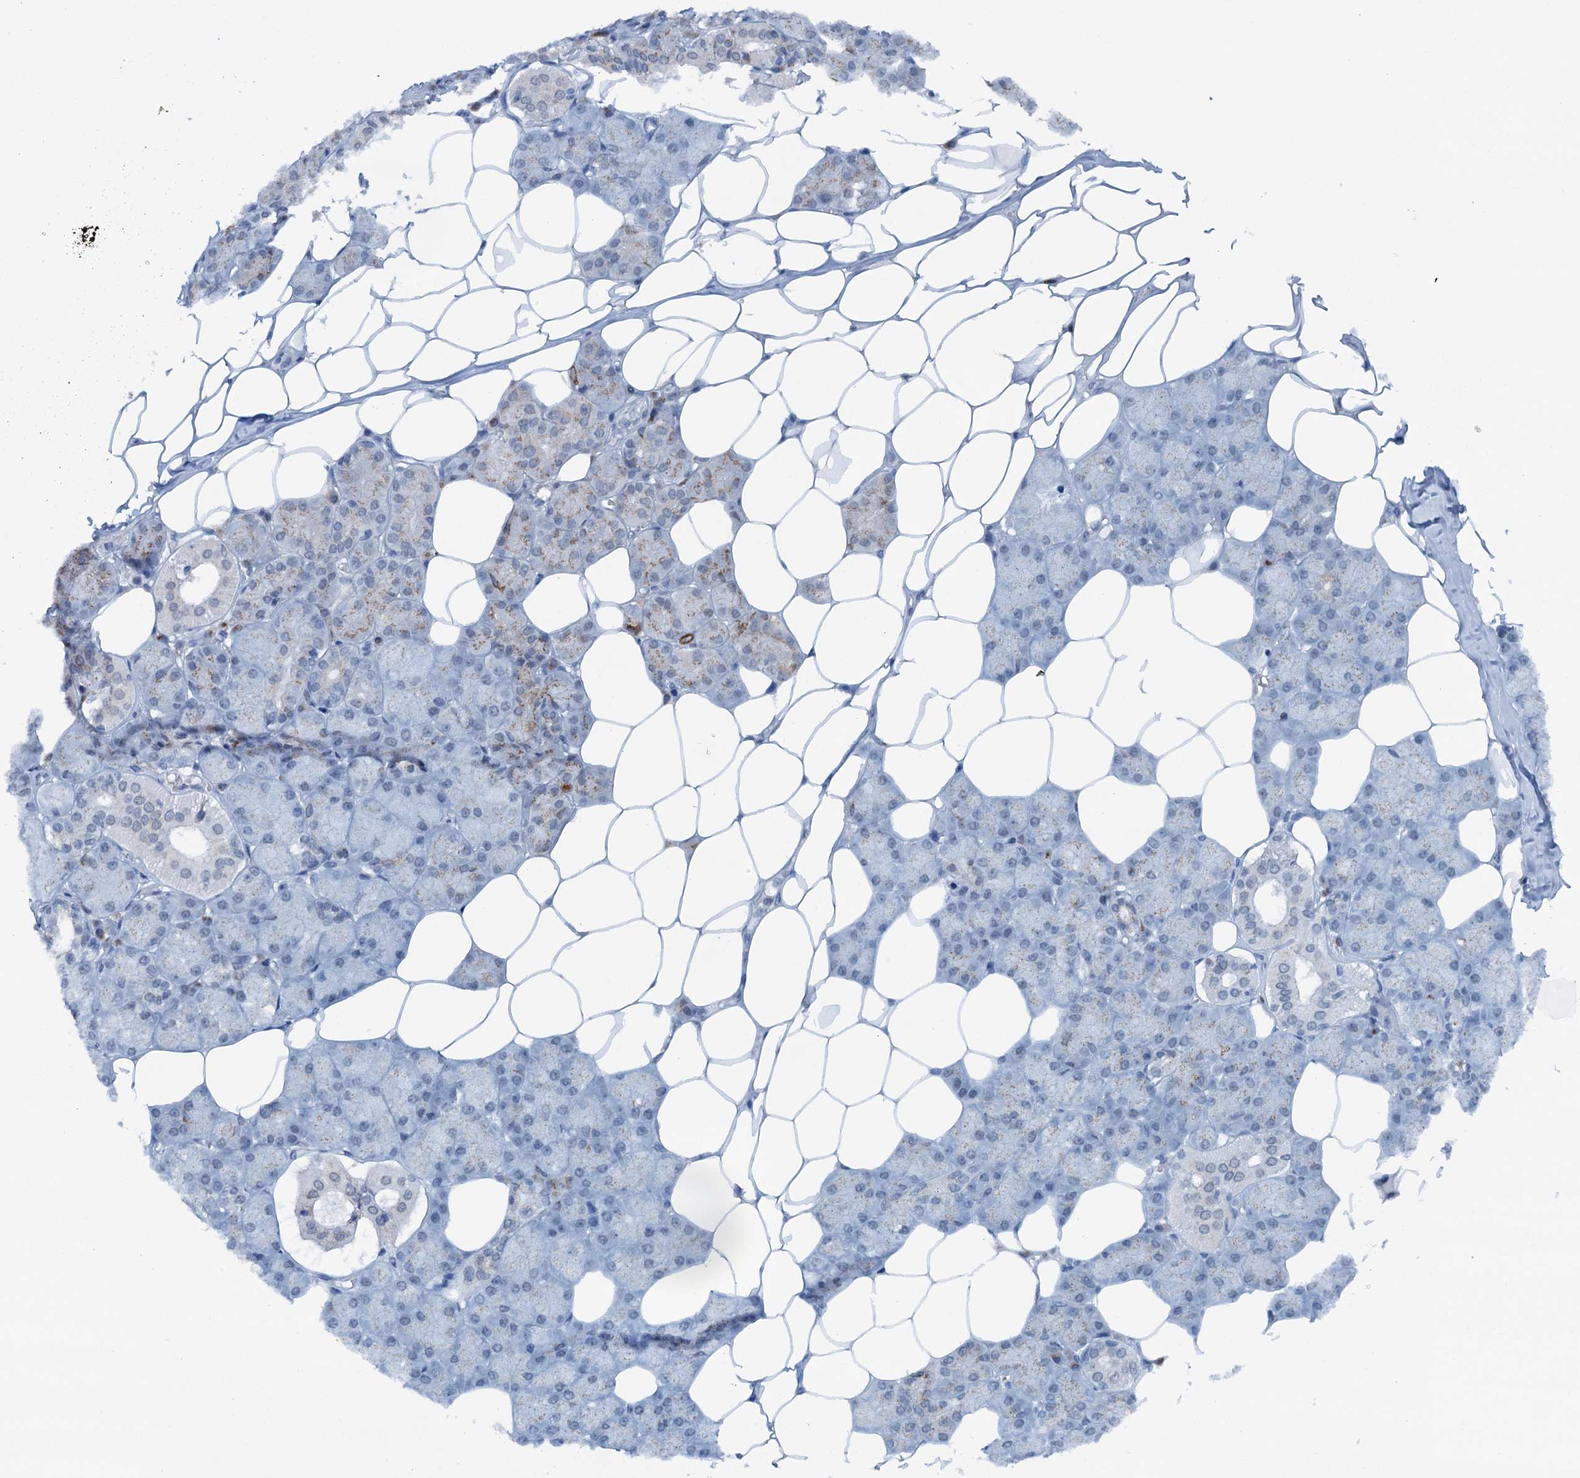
{"staining": {"intensity": "weak", "quantity": "<25%", "location": "cytoplasmic/membranous"}, "tissue": "salivary gland", "cell_type": "Glandular cells", "image_type": "normal", "snomed": [{"axis": "morphology", "description": "Normal tissue, NOS"}, {"axis": "topography", "description": "Salivary gland"}], "caption": "Immunohistochemistry of benign human salivary gland demonstrates no positivity in glandular cells.", "gene": "SHLD1", "patient": {"sex": "male", "age": 62}}